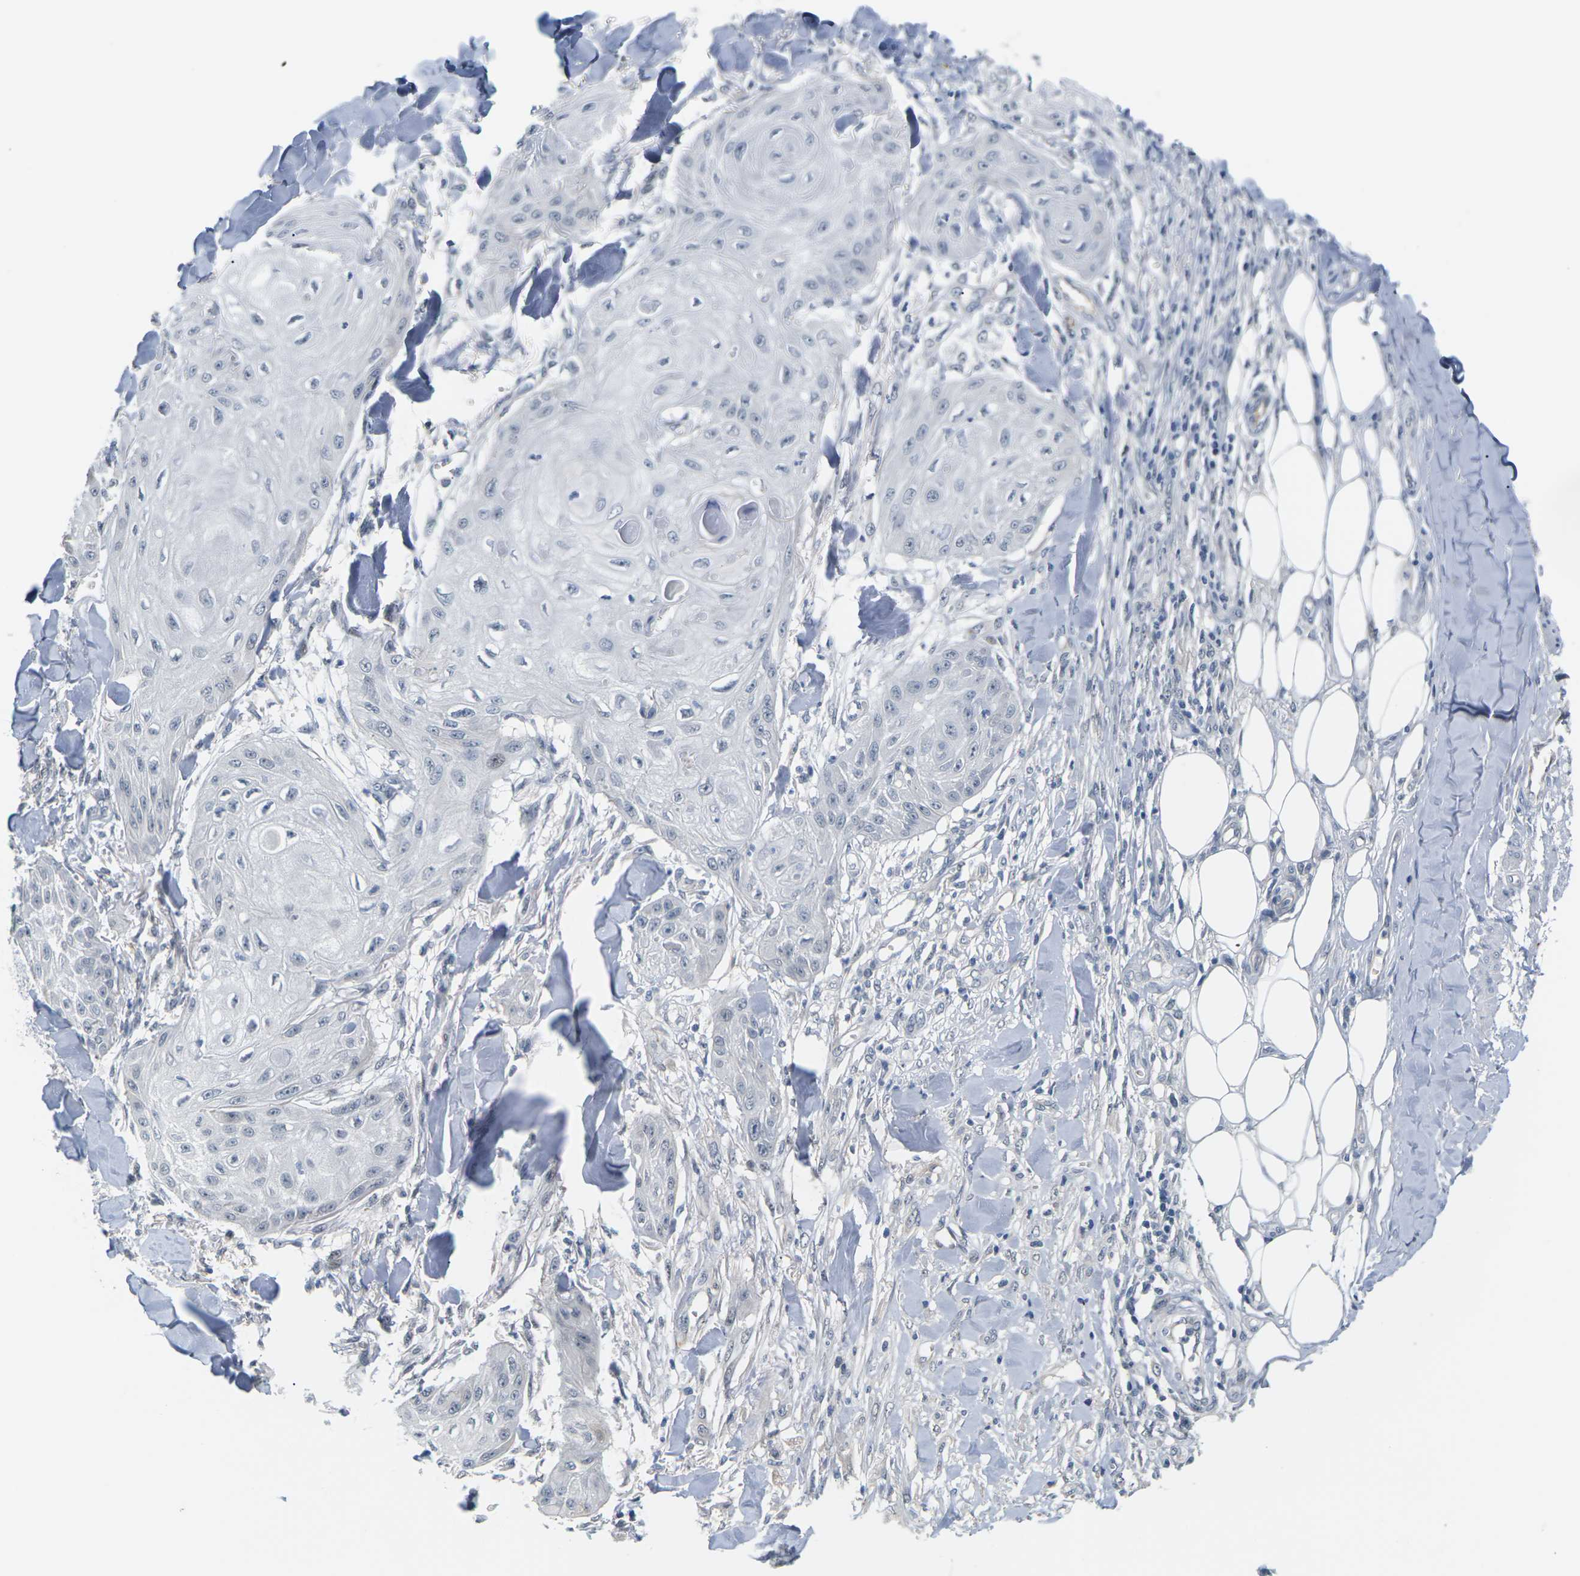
{"staining": {"intensity": "negative", "quantity": "none", "location": "none"}, "tissue": "skin cancer", "cell_type": "Tumor cells", "image_type": "cancer", "snomed": [{"axis": "morphology", "description": "Squamous cell carcinoma, NOS"}, {"axis": "topography", "description": "Skin"}], "caption": "A high-resolution photomicrograph shows IHC staining of skin squamous cell carcinoma, which demonstrates no significant positivity in tumor cells.", "gene": "PKP2", "patient": {"sex": "male", "age": 74}}